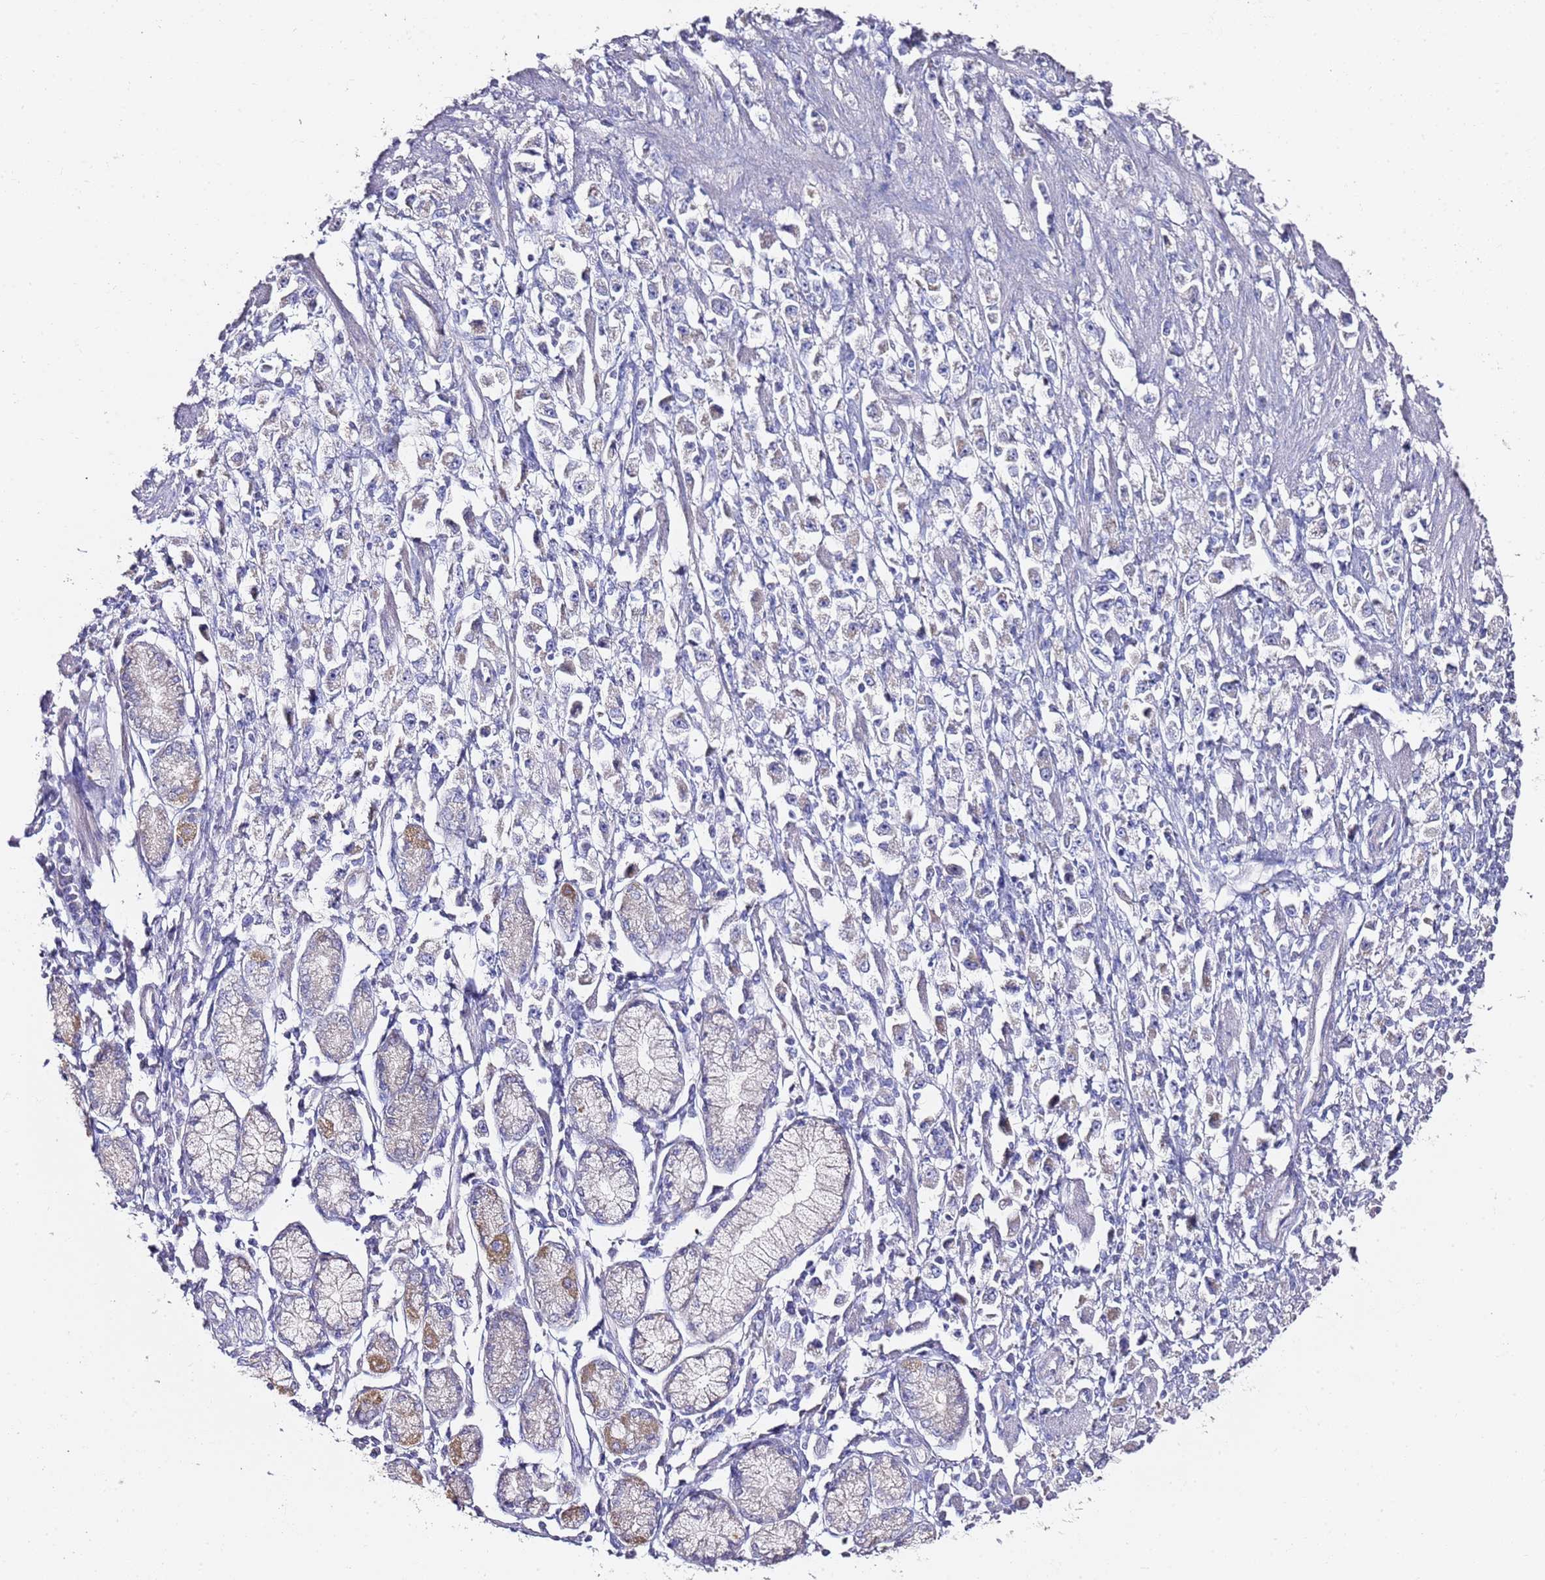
{"staining": {"intensity": "negative", "quantity": "none", "location": "none"}, "tissue": "stomach cancer", "cell_type": "Tumor cells", "image_type": "cancer", "snomed": [{"axis": "morphology", "description": "Adenocarcinoma, NOS"}, {"axis": "topography", "description": "Stomach"}], "caption": "High magnification brightfield microscopy of stomach adenocarcinoma stained with DAB (3,3'-diaminobenzidine) (brown) and counterstained with hematoxylin (blue): tumor cells show no significant positivity.", "gene": "MYBPC3", "patient": {"sex": "female", "age": 59}}